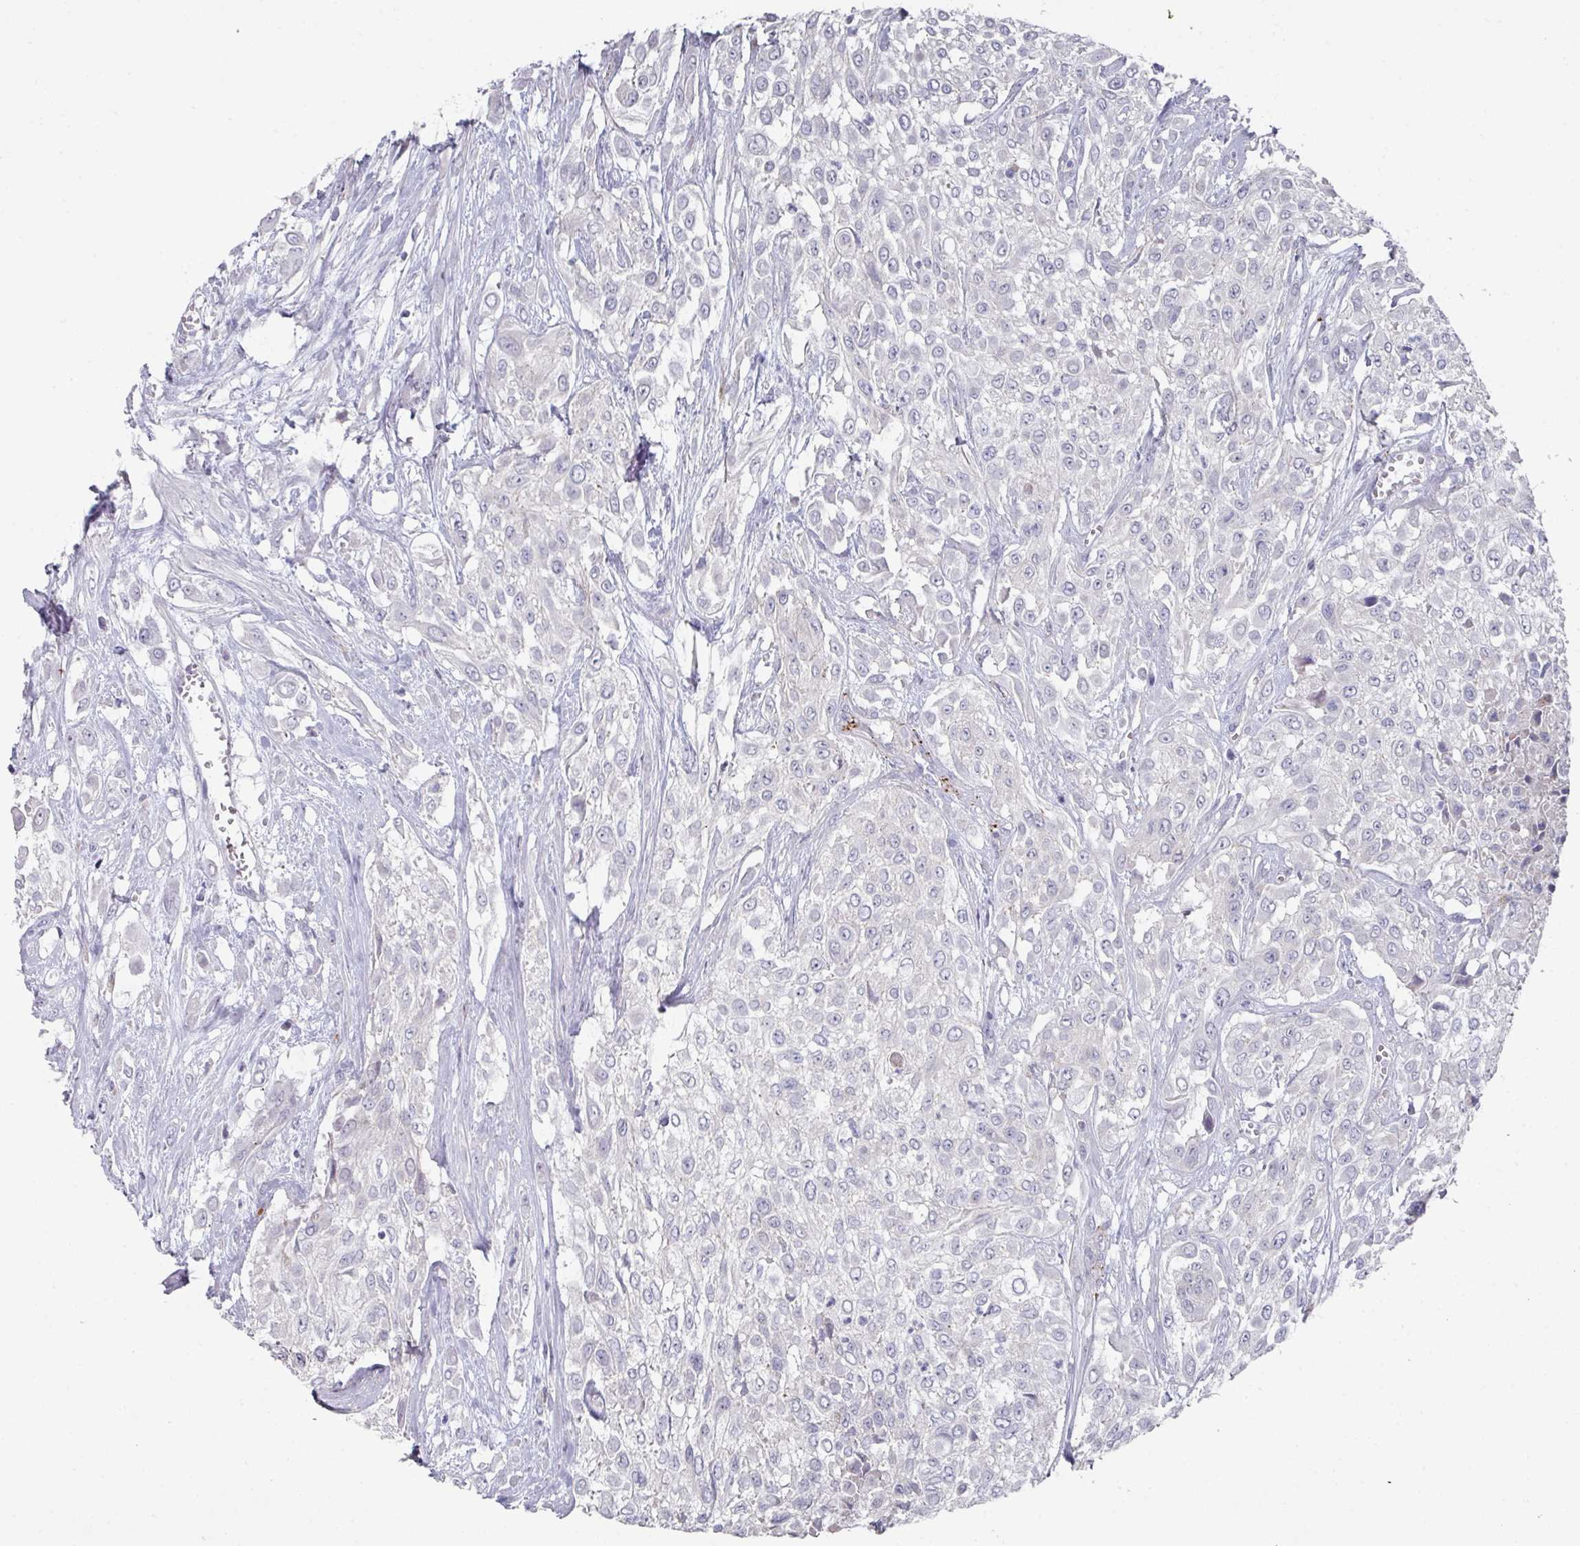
{"staining": {"intensity": "negative", "quantity": "none", "location": "none"}, "tissue": "urothelial cancer", "cell_type": "Tumor cells", "image_type": "cancer", "snomed": [{"axis": "morphology", "description": "Urothelial carcinoma, High grade"}, {"axis": "topography", "description": "Urinary bladder"}], "caption": "An image of urothelial cancer stained for a protein exhibits no brown staining in tumor cells.", "gene": "NT5C1A", "patient": {"sex": "male", "age": 57}}